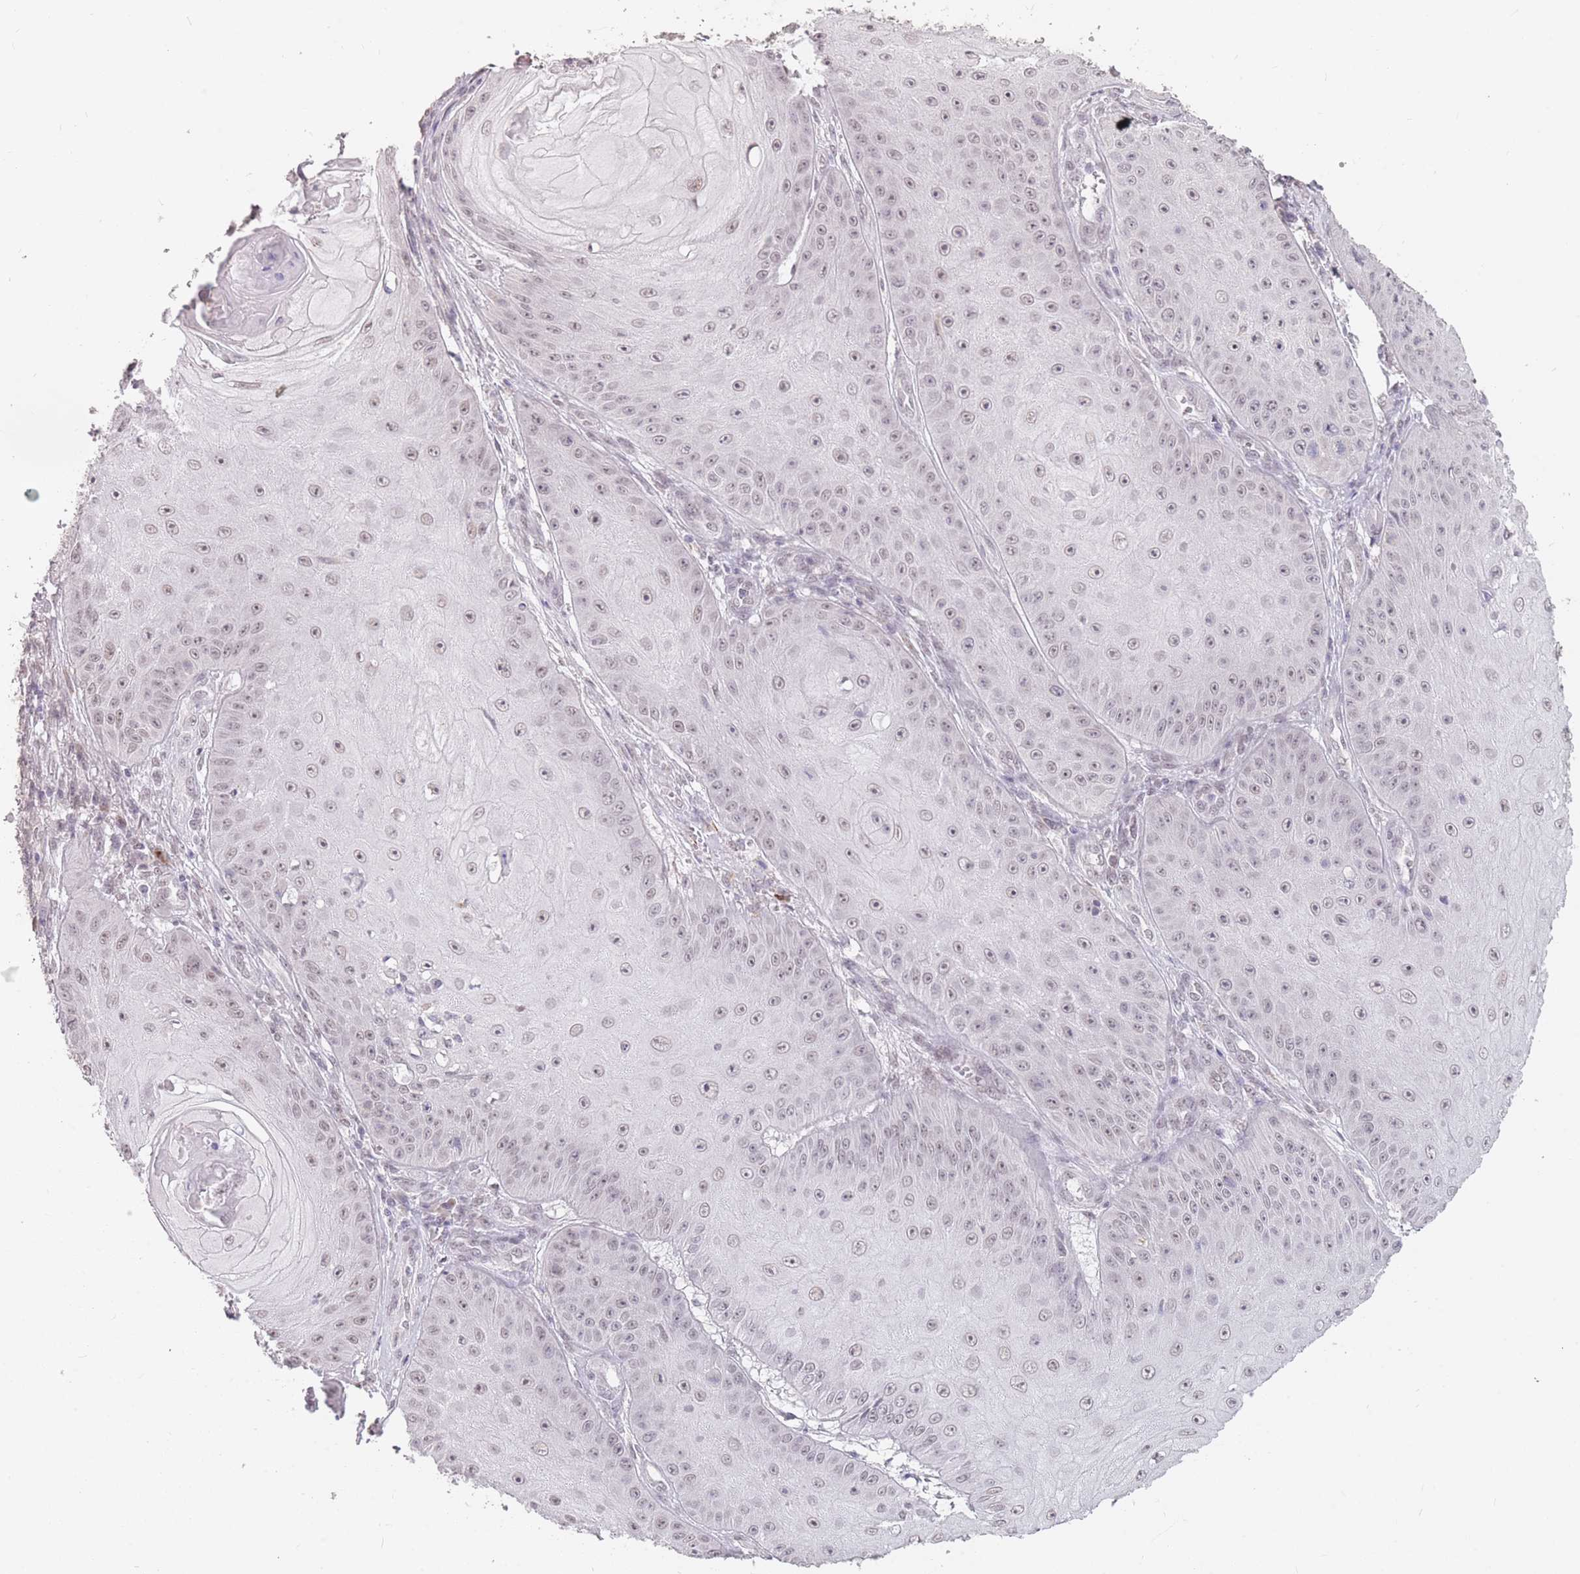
{"staining": {"intensity": "weak", "quantity": "25%-75%", "location": "nuclear"}, "tissue": "skin cancer", "cell_type": "Tumor cells", "image_type": "cancer", "snomed": [{"axis": "morphology", "description": "Squamous cell carcinoma, NOS"}, {"axis": "topography", "description": "Skin"}], "caption": "Squamous cell carcinoma (skin) tissue demonstrates weak nuclear expression in about 25%-75% of tumor cells (DAB IHC, brown staining for protein, blue staining for nuclei).", "gene": "HNRNPUL1", "patient": {"sex": "male", "age": 70}}